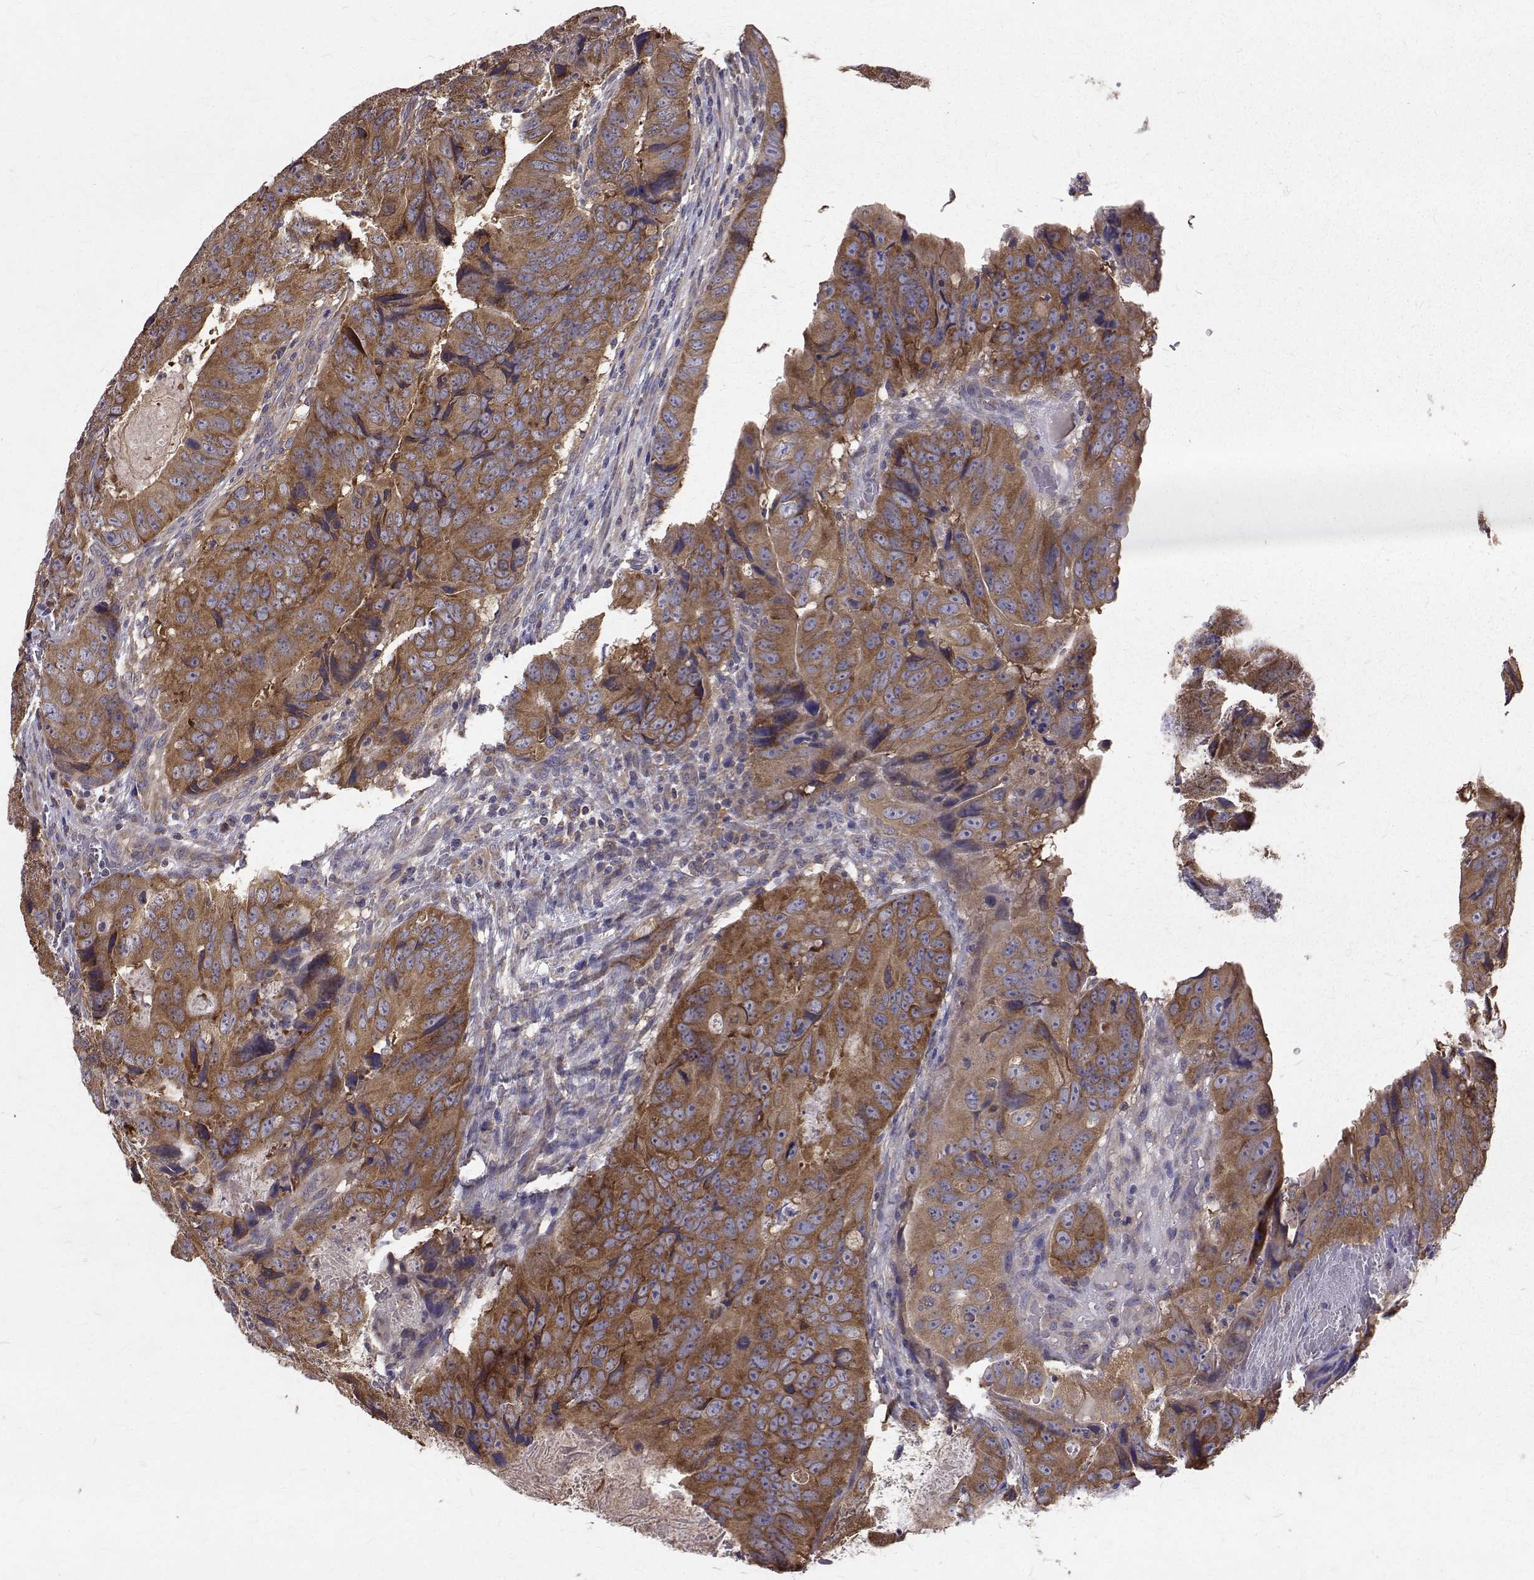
{"staining": {"intensity": "moderate", "quantity": ">75%", "location": "cytoplasmic/membranous"}, "tissue": "colorectal cancer", "cell_type": "Tumor cells", "image_type": "cancer", "snomed": [{"axis": "morphology", "description": "Adenocarcinoma, NOS"}, {"axis": "topography", "description": "Colon"}], "caption": "Protein expression analysis of human colorectal adenocarcinoma reveals moderate cytoplasmic/membranous expression in about >75% of tumor cells. The staining was performed using DAB, with brown indicating positive protein expression. Nuclei are stained blue with hematoxylin.", "gene": "FARSB", "patient": {"sex": "male", "age": 79}}